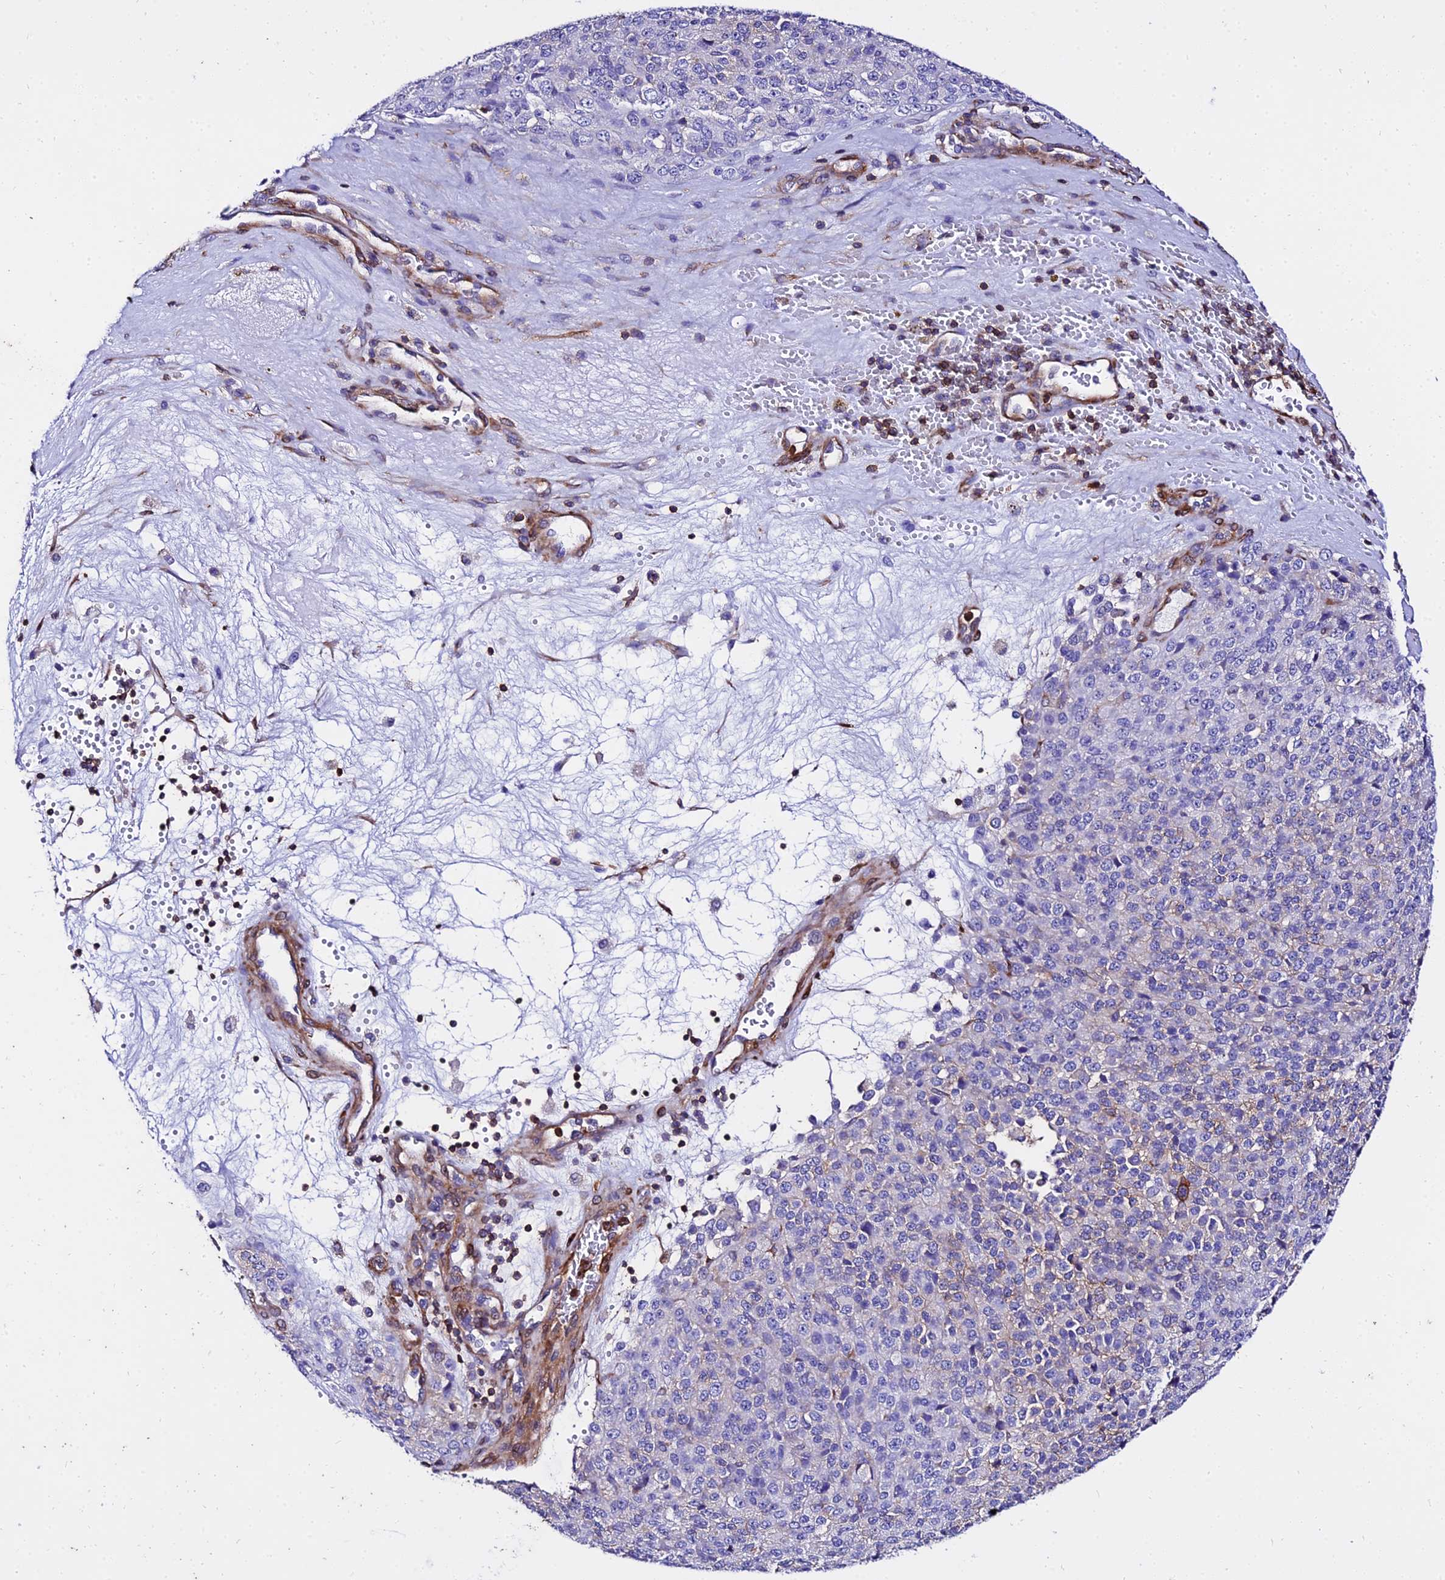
{"staining": {"intensity": "negative", "quantity": "none", "location": "none"}, "tissue": "melanoma", "cell_type": "Tumor cells", "image_type": "cancer", "snomed": [{"axis": "morphology", "description": "Malignant melanoma, Metastatic site"}, {"axis": "topography", "description": "Brain"}], "caption": "High power microscopy image of an immunohistochemistry (IHC) image of melanoma, revealing no significant staining in tumor cells. Brightfield microscopy of IHC stained with DAB (brown) and hematoxylin (blue), captured at high magnification.", "gene": "CSRP1", "patient": {"sex": "female", "age": 56}}